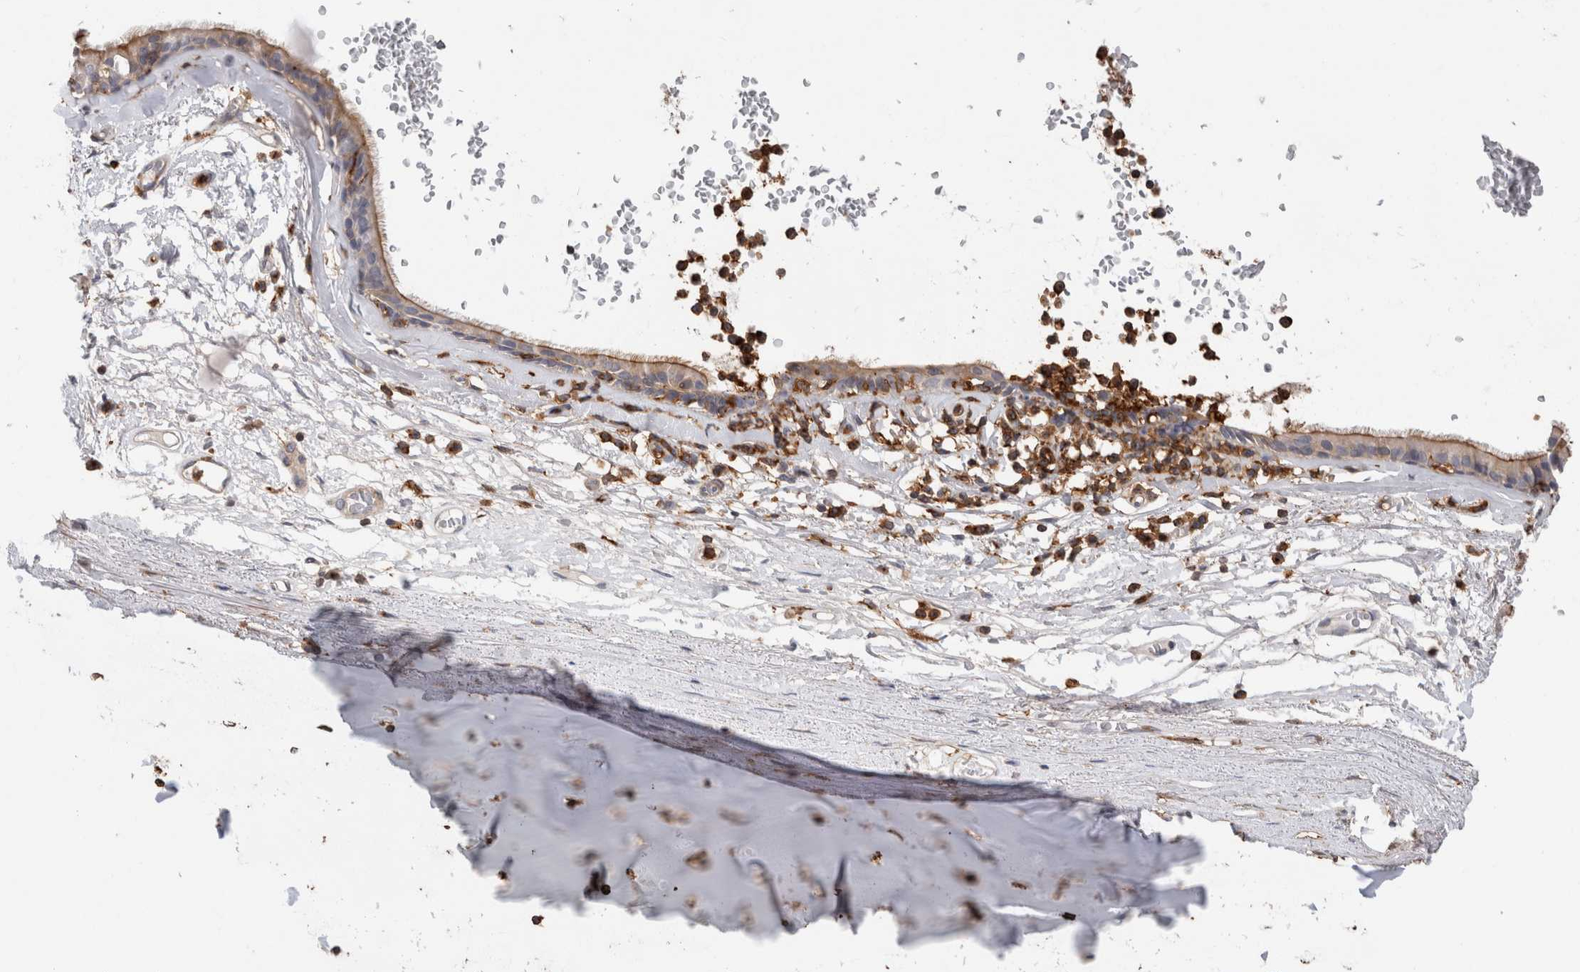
{"staining": {"intensity": "negative", "quantity": "none", "location": "none"}, "tissue": "adipose tissue", "cell_type": "Adipocytes", "image_type": "normal", "snomed": [{"axis": "morphology", "description": "Normal tissue, NOS"}, {"axis": "topography", "description": "Cartilage tissue"}], "caption": "Immunohistochemistry image of normal adipose tissue: human adipose tissue stained with DAB demonstrates no significant protein staining in adipocytes. Nuclei are stained in blue.", "gene": "CCDC88B", "patient": {"sex": "female", "age": 63}}